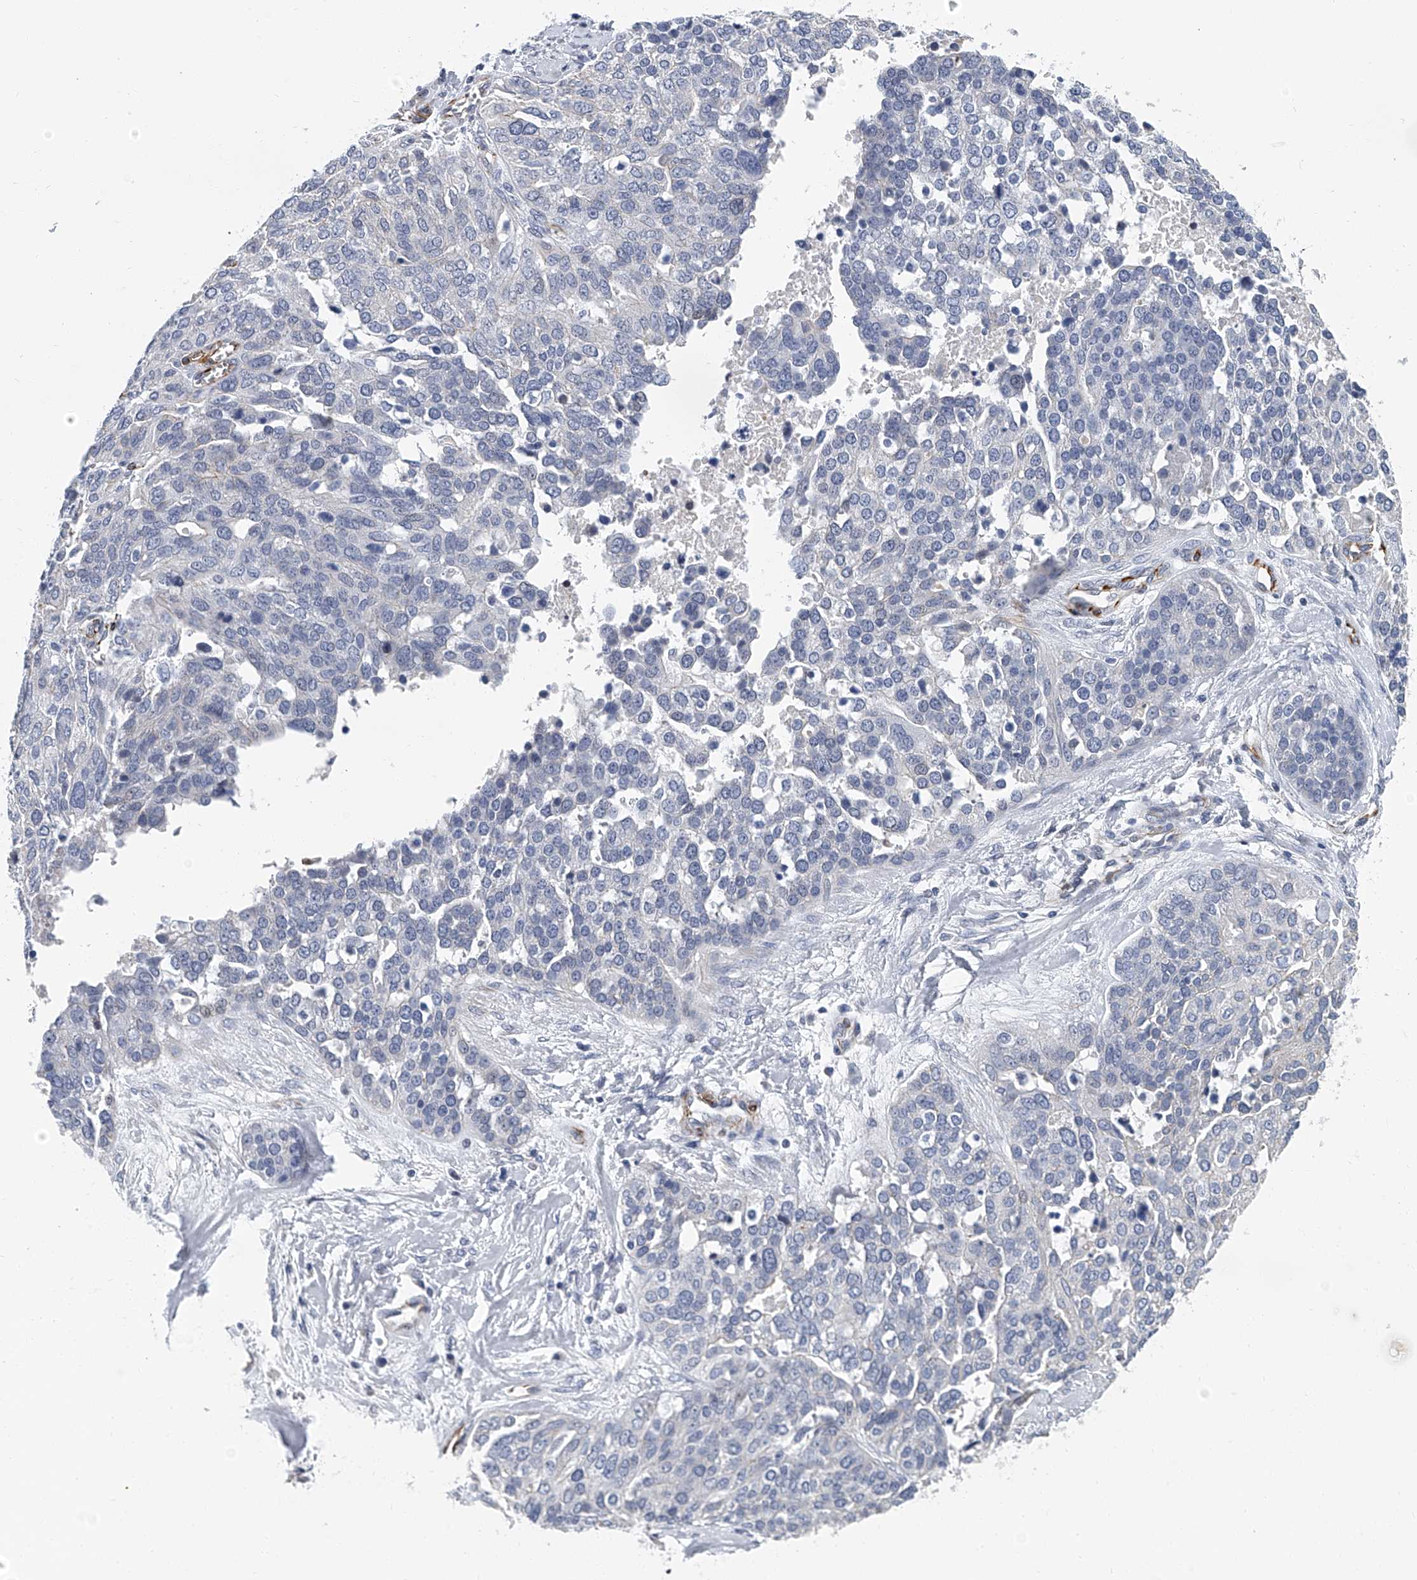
{"staining": {"intensity": "negative", "quantity": "none", "location": "none"}, "tissue": "ovarian cancer", "cell_type": "Tumor cells", "image_type": "cancer", "snomed": [{"axis": "morphology", "description": "Cystadenocarcinoma, serous, NOS"}, {"axis": "topography", "description": "Ovary"}], "caption": "This is a histopathology image of immunohistochemistry staining of serous cystadenocarcinoma (ovarian), which shows no staining in tumor cells.", "gene": "KIRREL1", "patient": {"sex": "female", "age": 44}}